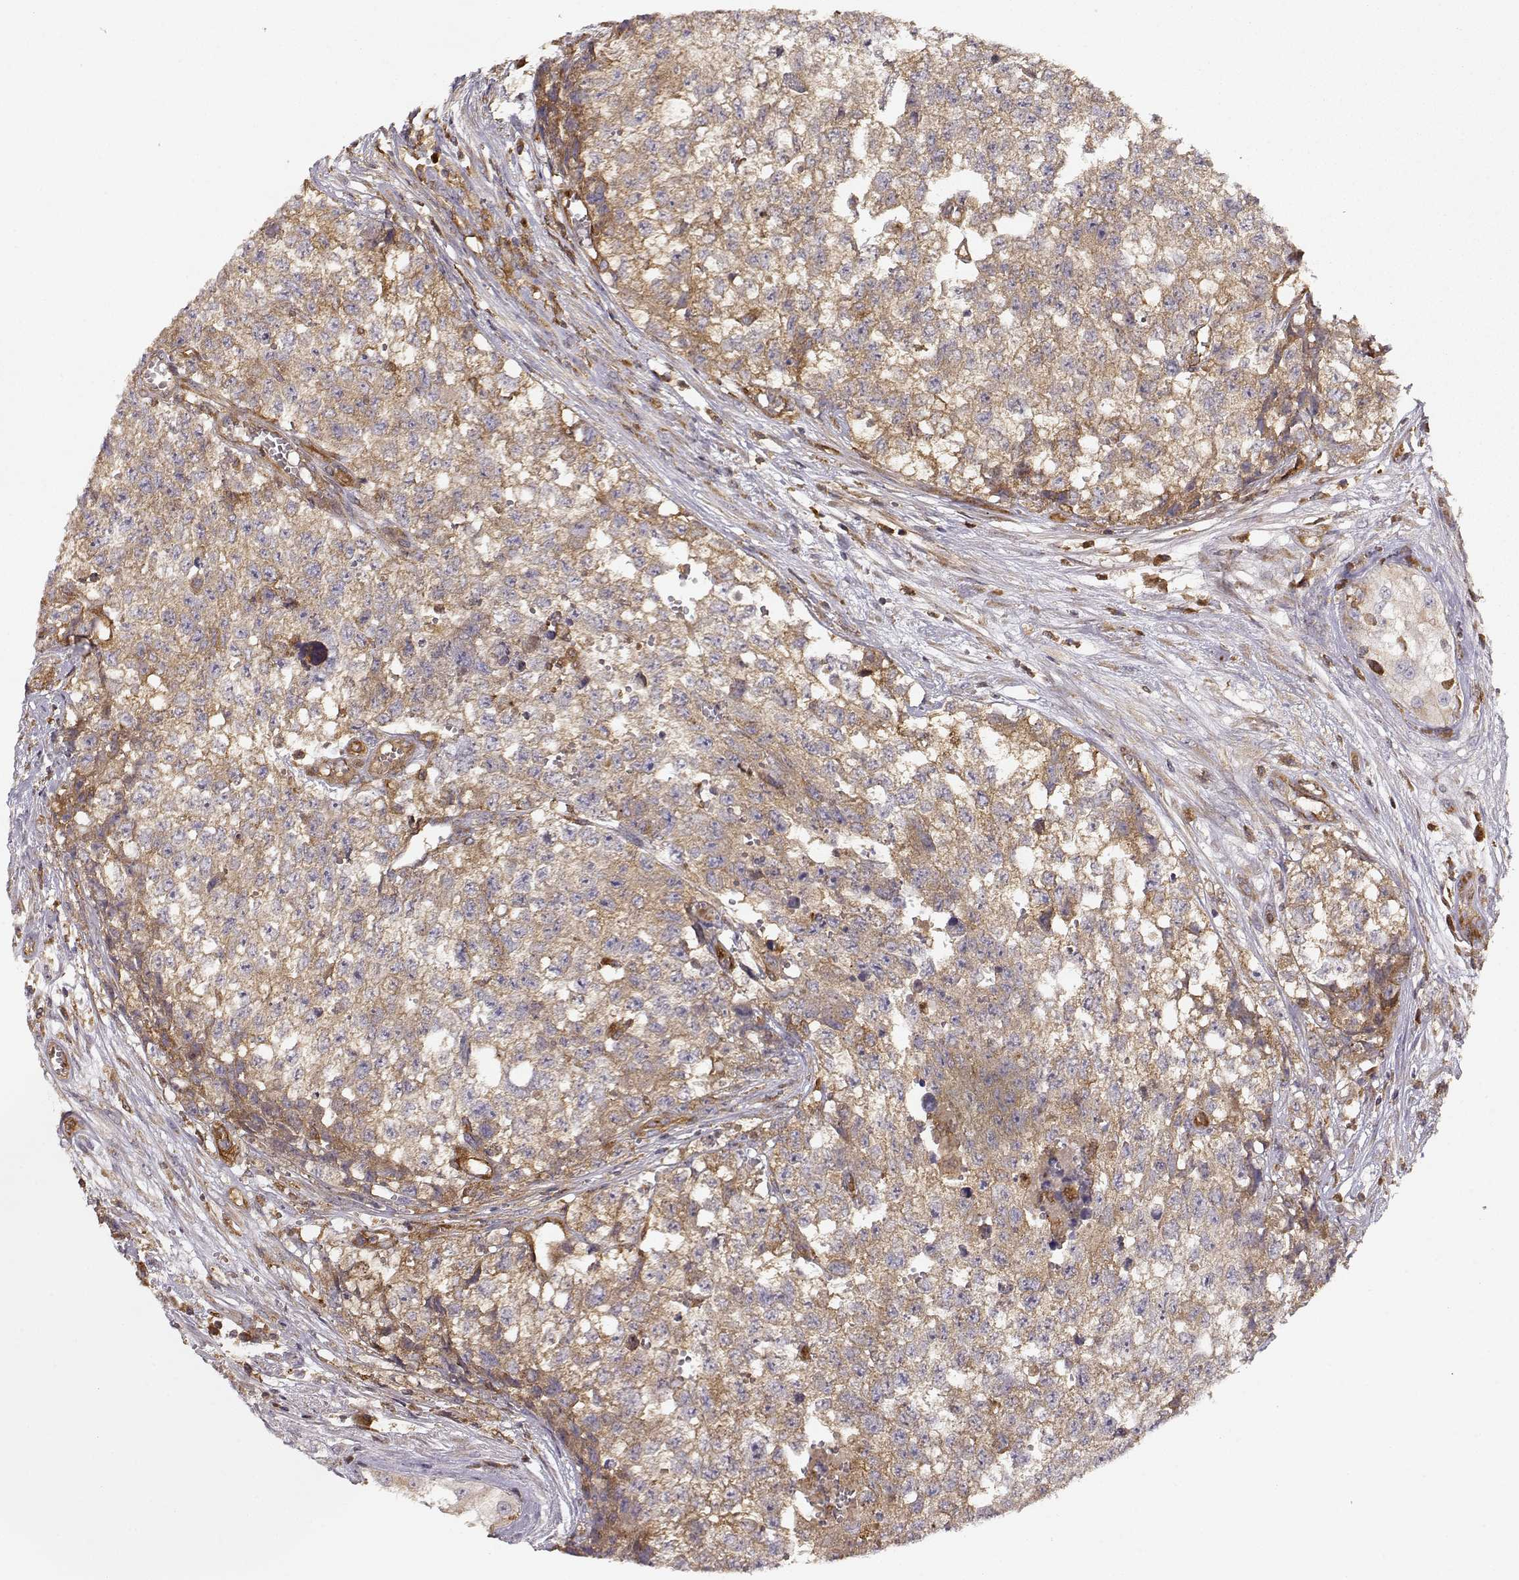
{"staining": {"intensity": "weak", "quantity": ">75%", "location": "cytoplasmic/membranous"}, "tissue": "testis cancer", "cell_type": "Tumor cells", "image_type": "cancer", "snomed": [{"axis": "morphology", "description": "Seminoma, NOS"}, {"axis": "morphology", "description": "Carcinoma, Embryonal, NOS"}, {"axis": "topography", "description": "Testis"}], "caption": "A micrograph of human testis embryonal carcinoma stained for a protein shows weak cytoplasmic/membranous brown staining in tumor cells.", "gene": "ARHGEF2", "patient": {"sex": "male", "age": 22}}